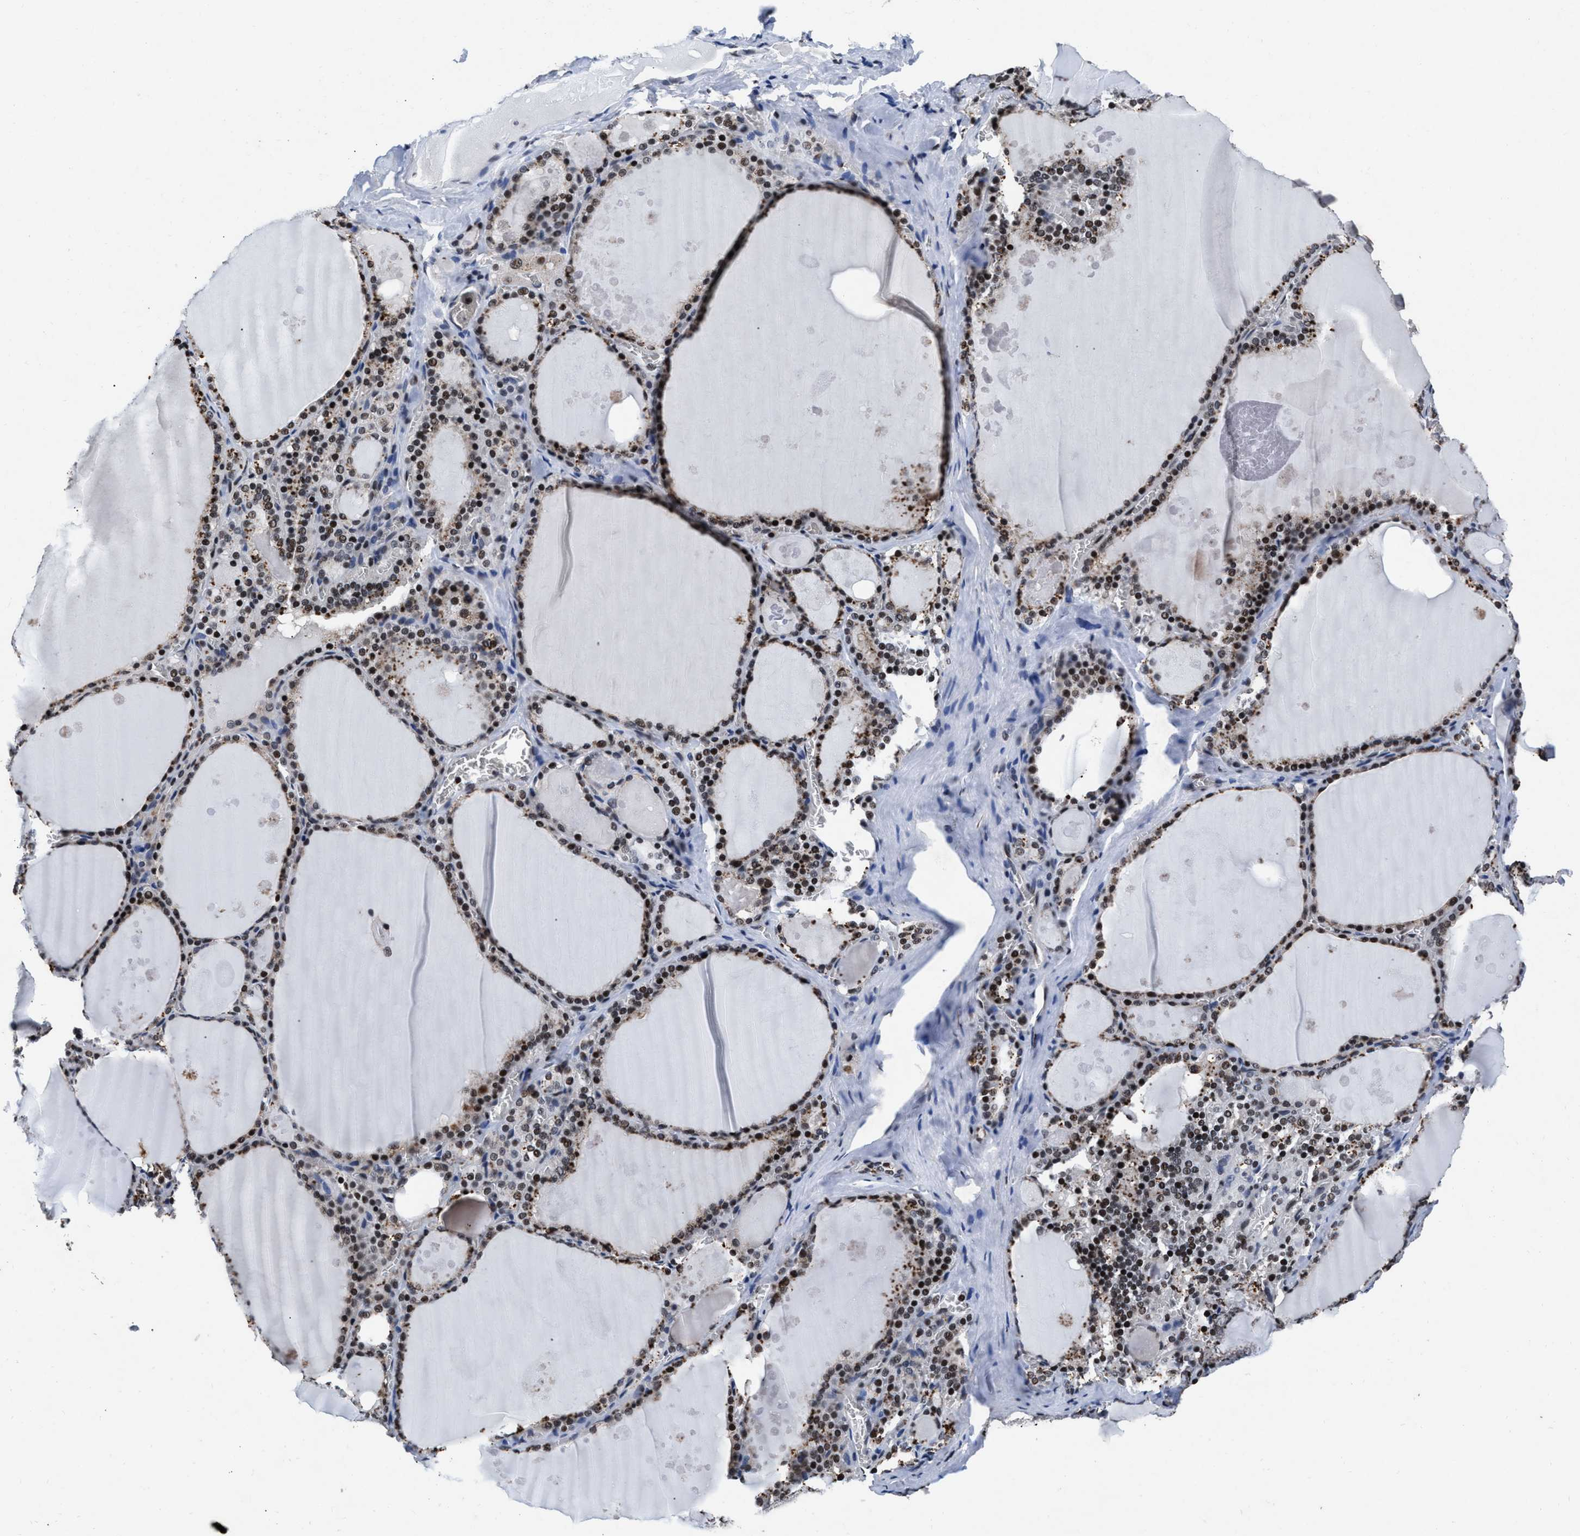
{"staining": {"intensity": "moderate", "quantity": ">75%", "location": "nuclear"}, "tissue": "thyroid gland", "cell_type": "Glandular cells", "image_type": "normal", "snomed": [{"axis": "morphology", "description": "Normal tissue, NOS"}, {"axis": "topography", "description": "Thyroid gland"}], "caption": "High-power microscopy captured an immunohistochemistry histopathology image of normal thyroid gland, revealing moderate nuclear expression in about >75% of glandular cells. The protein is stained brown, and the nuclei are stained in blue (DAB (3,3'-diaminobenzidine) IHC with brightfield microscopy, high magnification).", "gene": "WDR81", "patient": {"sex": "male", "age": 56}}